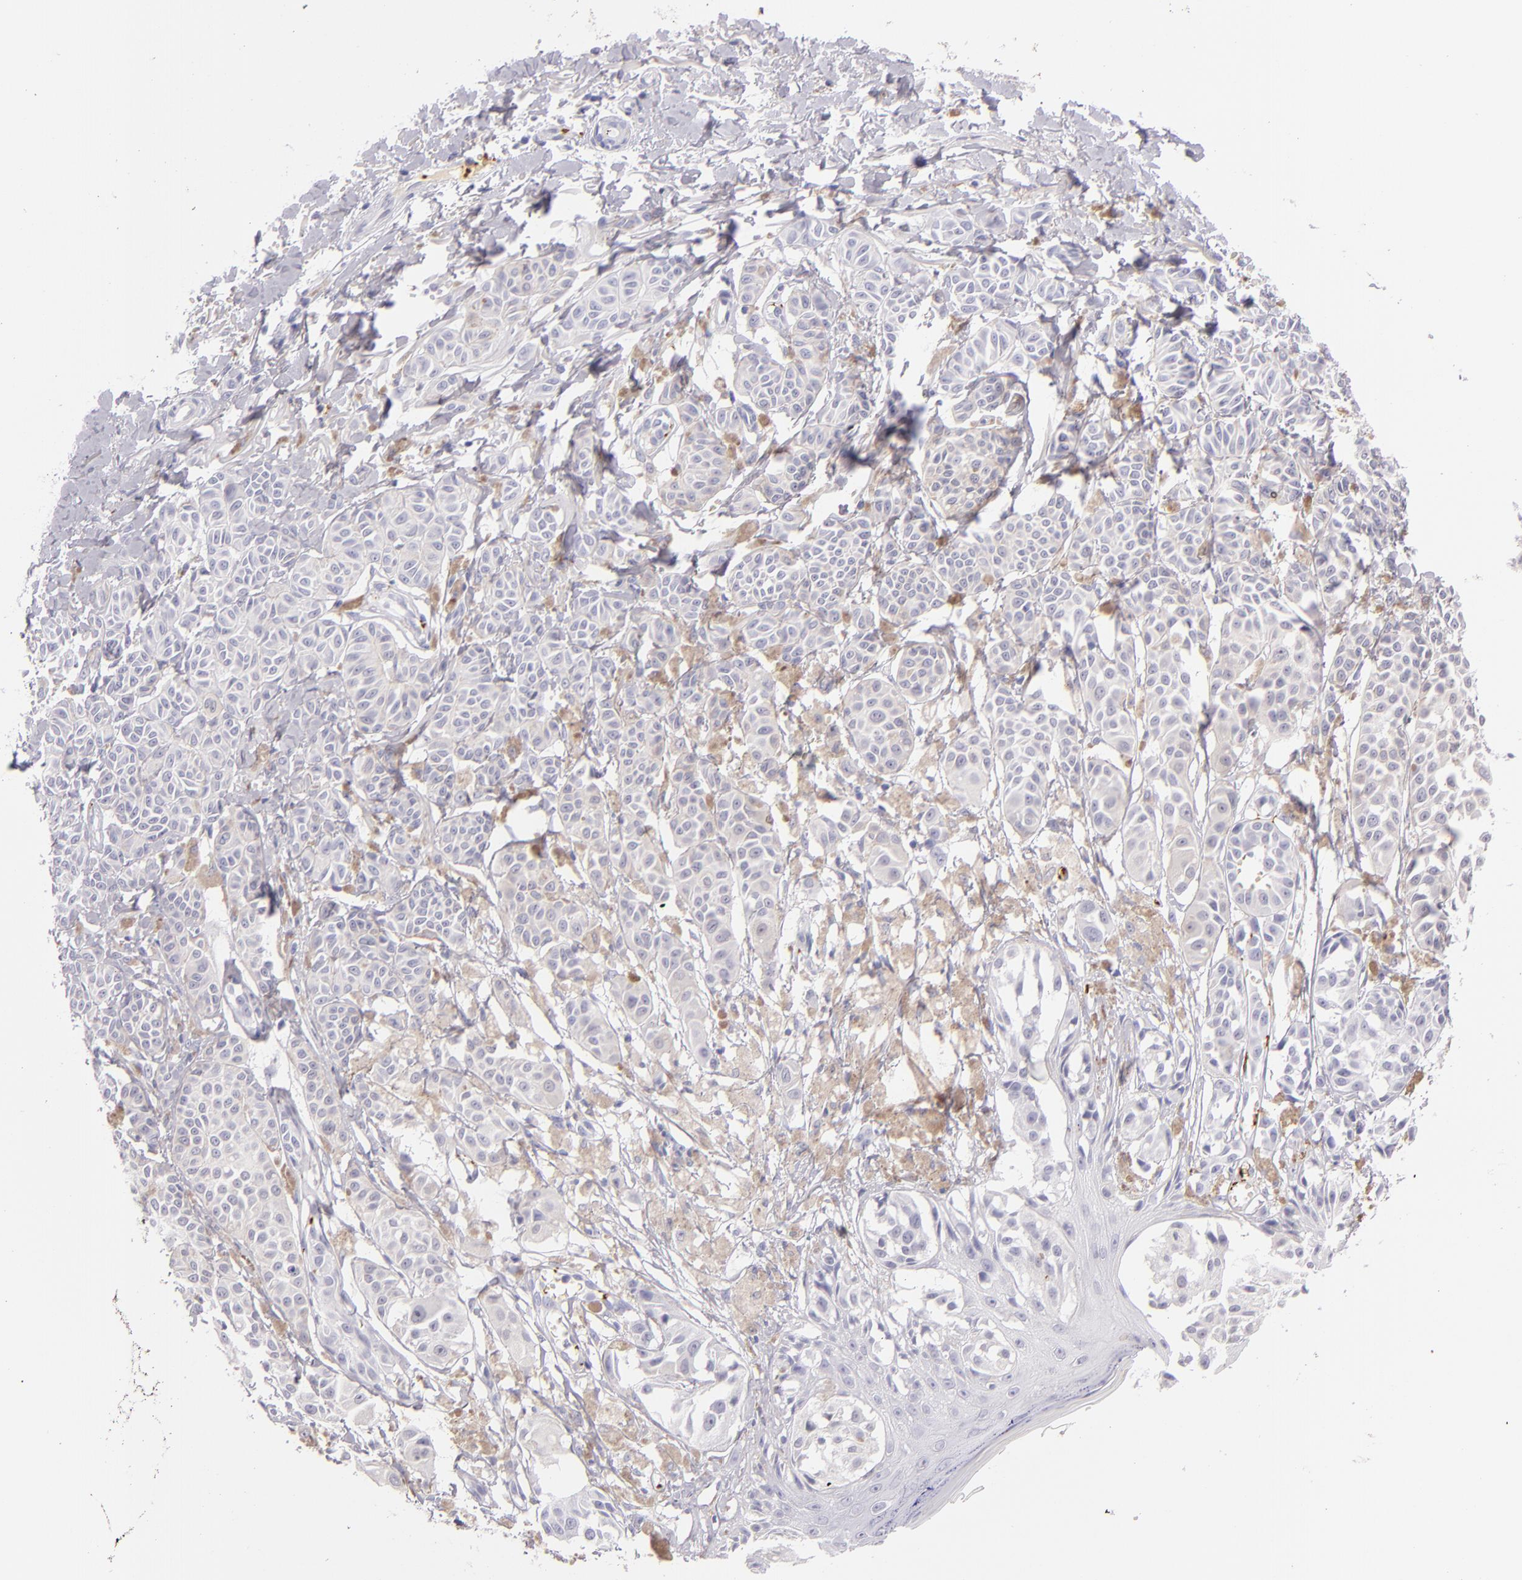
{"staining": {"intensity": "negative", "quantity": "none", "location": "none"}, "tissue": "melanoma", "cell_type": "Tumor cells", "image_type": "cancer", "snomed": [{"axis": "morphology", "description": "Malignant melanoma, NOS"}, {"axis": "topography", "description": "Skin"}], "caption": "The immunohistochemistry (IHC) histopathology image has no significant expression in tumor cells of malignant melanoma tissue.", "gene": "GP1BA", "patient": {"sex": "male", "age": 76}}